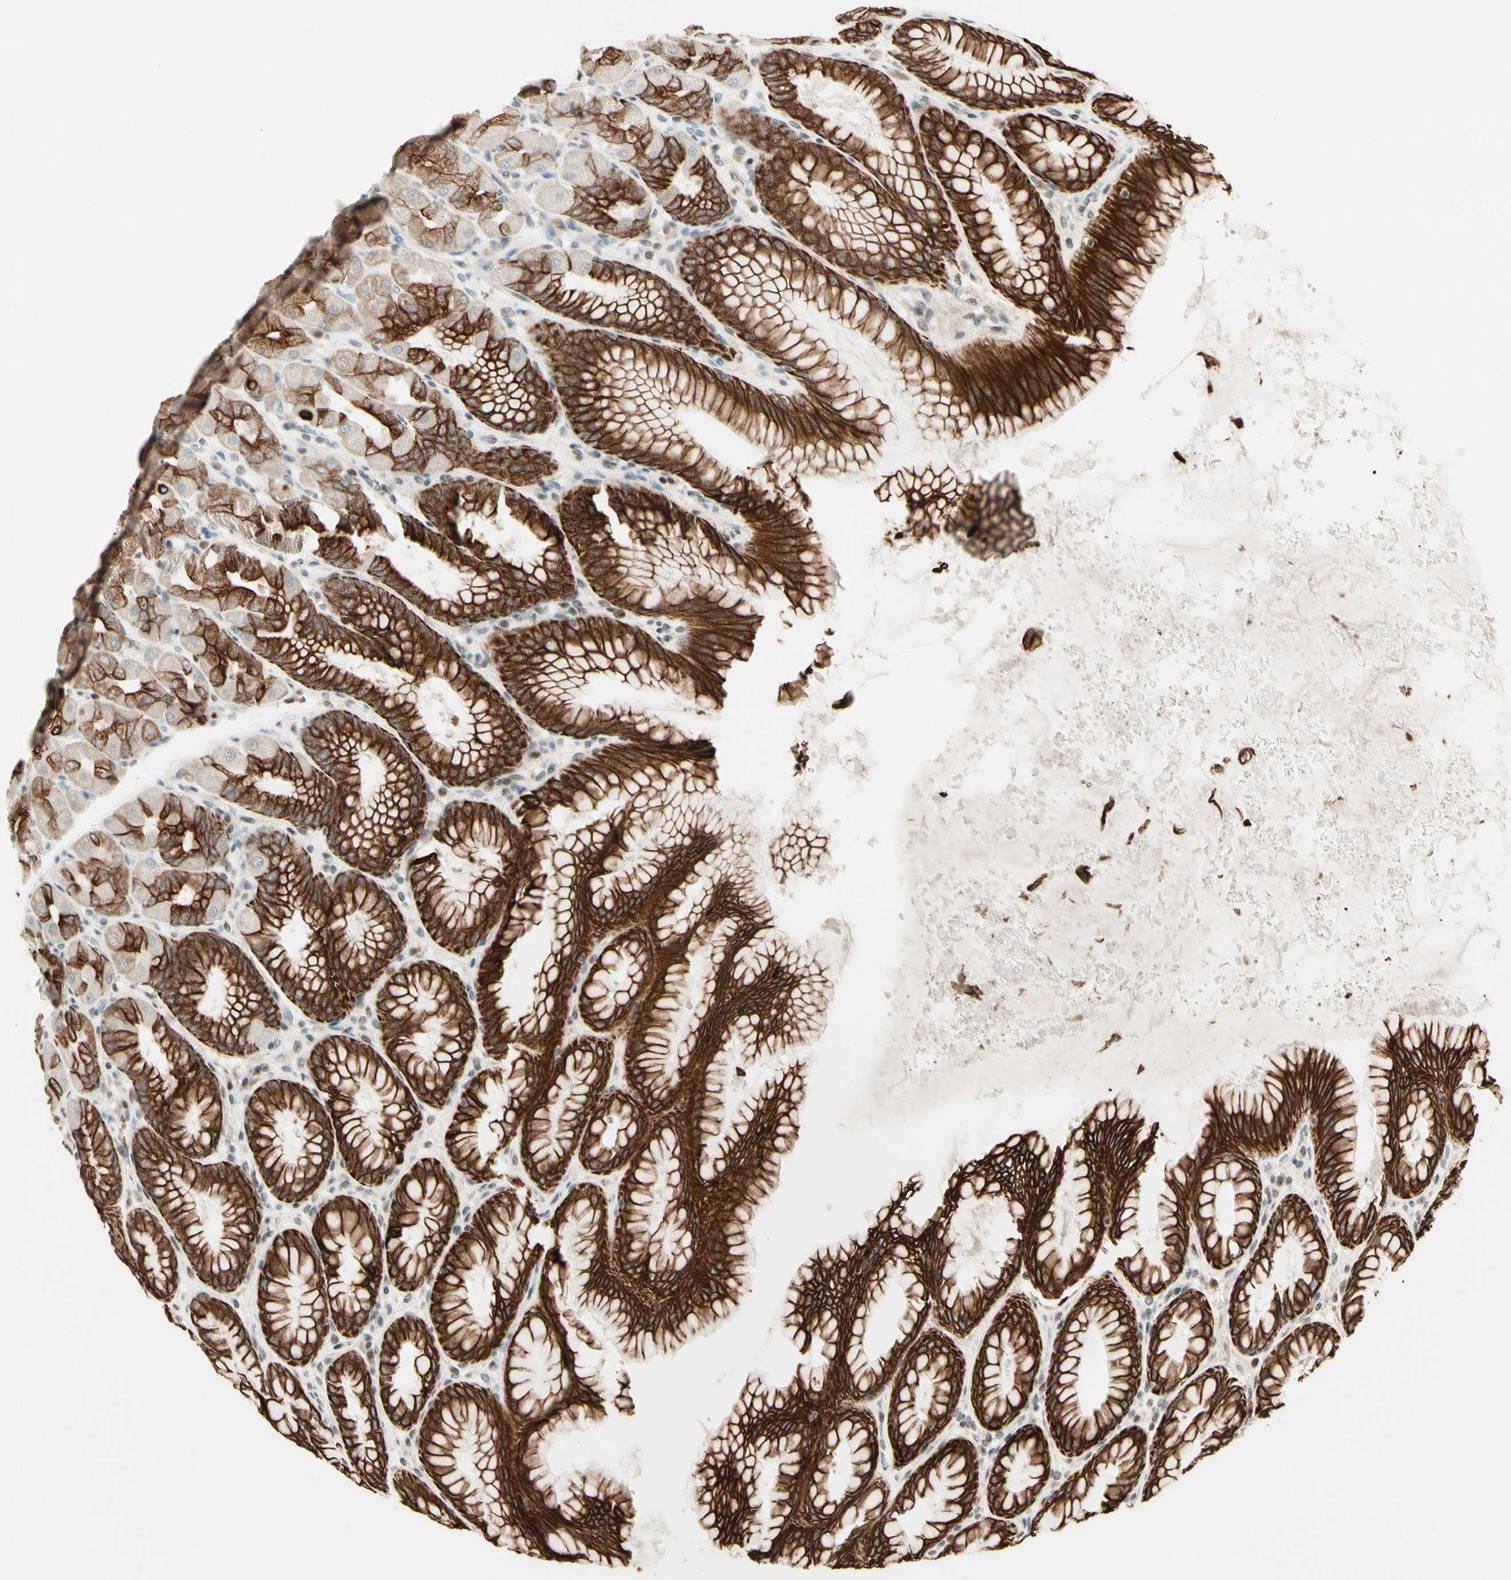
{"staining": {"intensity": "strong", "quantity": ">75%", "location": "cytoplasmic/membranous"}, "tissue": "stomach", "cell_type": "Glandular cells", "image_type": "normal", "snomed": [{"axis": "morphology", "description": "Normal tissue, NOS"}, {"axis": "topography", "description": "Stomach, upper"}], "caption": "Immunohistochemical staining of normal human stomach exhibits >75% levels of strong cytoplasmic/membranous protein positivity in approximately >75% of glandular cells. Nuclei are stained in blue.", "gene": "ATXN1", "patient": {"sex": "female", "age": 56}}